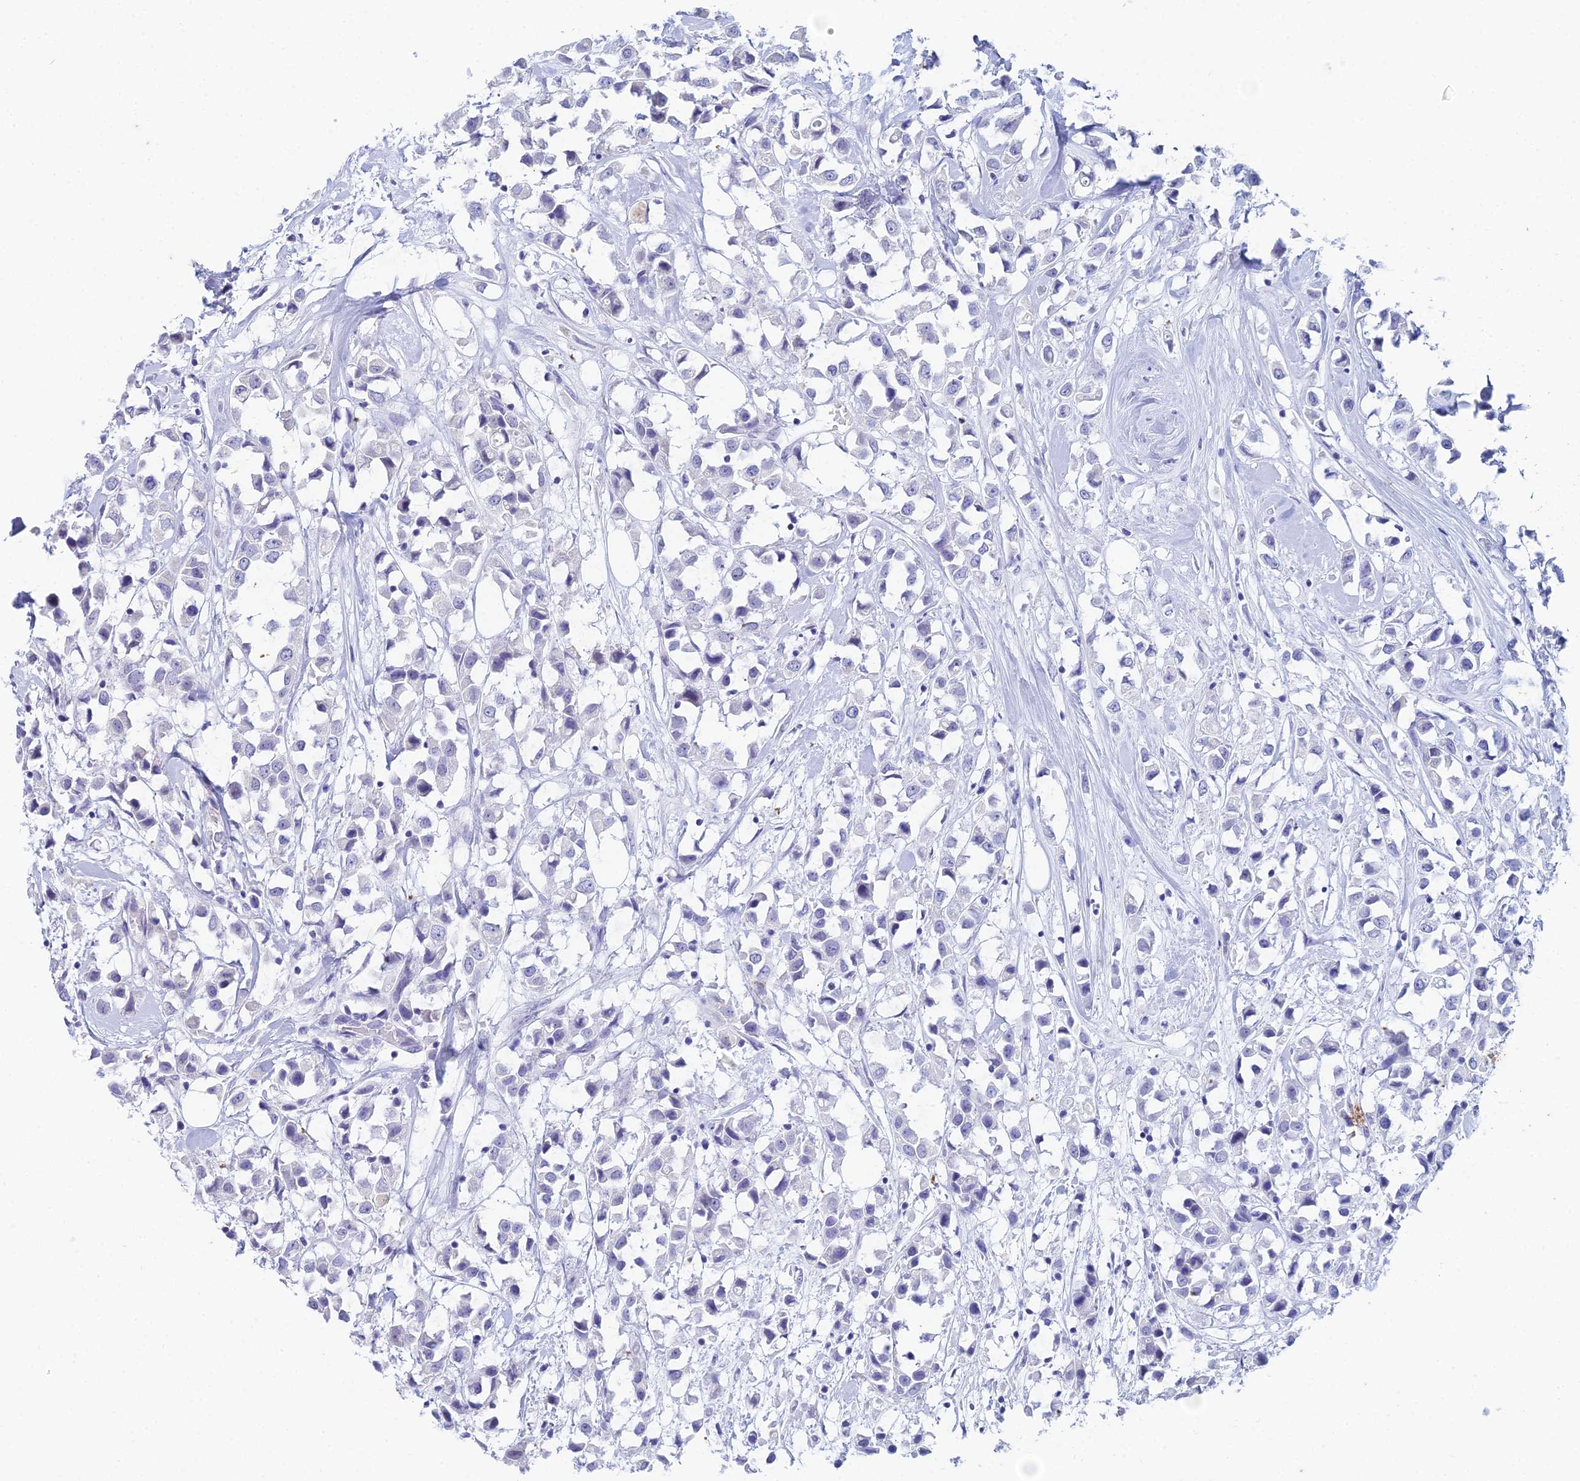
{"staining": {"intensity": "negative", "quantity": "none", "location": "none"}, "tissue": "breast cancer", "cell_type": "Tumor cells", "image_type": "cancer", "snomed": [{"axis": "morphology", "description": "Duct carcinoma"}, {"axis": "topography", "description": "Breast"}], "caption": "Protein analysis of infiltrating ductal carcinoma (breast) reveals no significant positivity in tumor cells. (DAB (3,3'-diaminobenzidine) IHC visualized using brightfield microscopy, high magnification).", "gene": "EEF2KMT", "patient": {"sex": "female", "age": 61}}